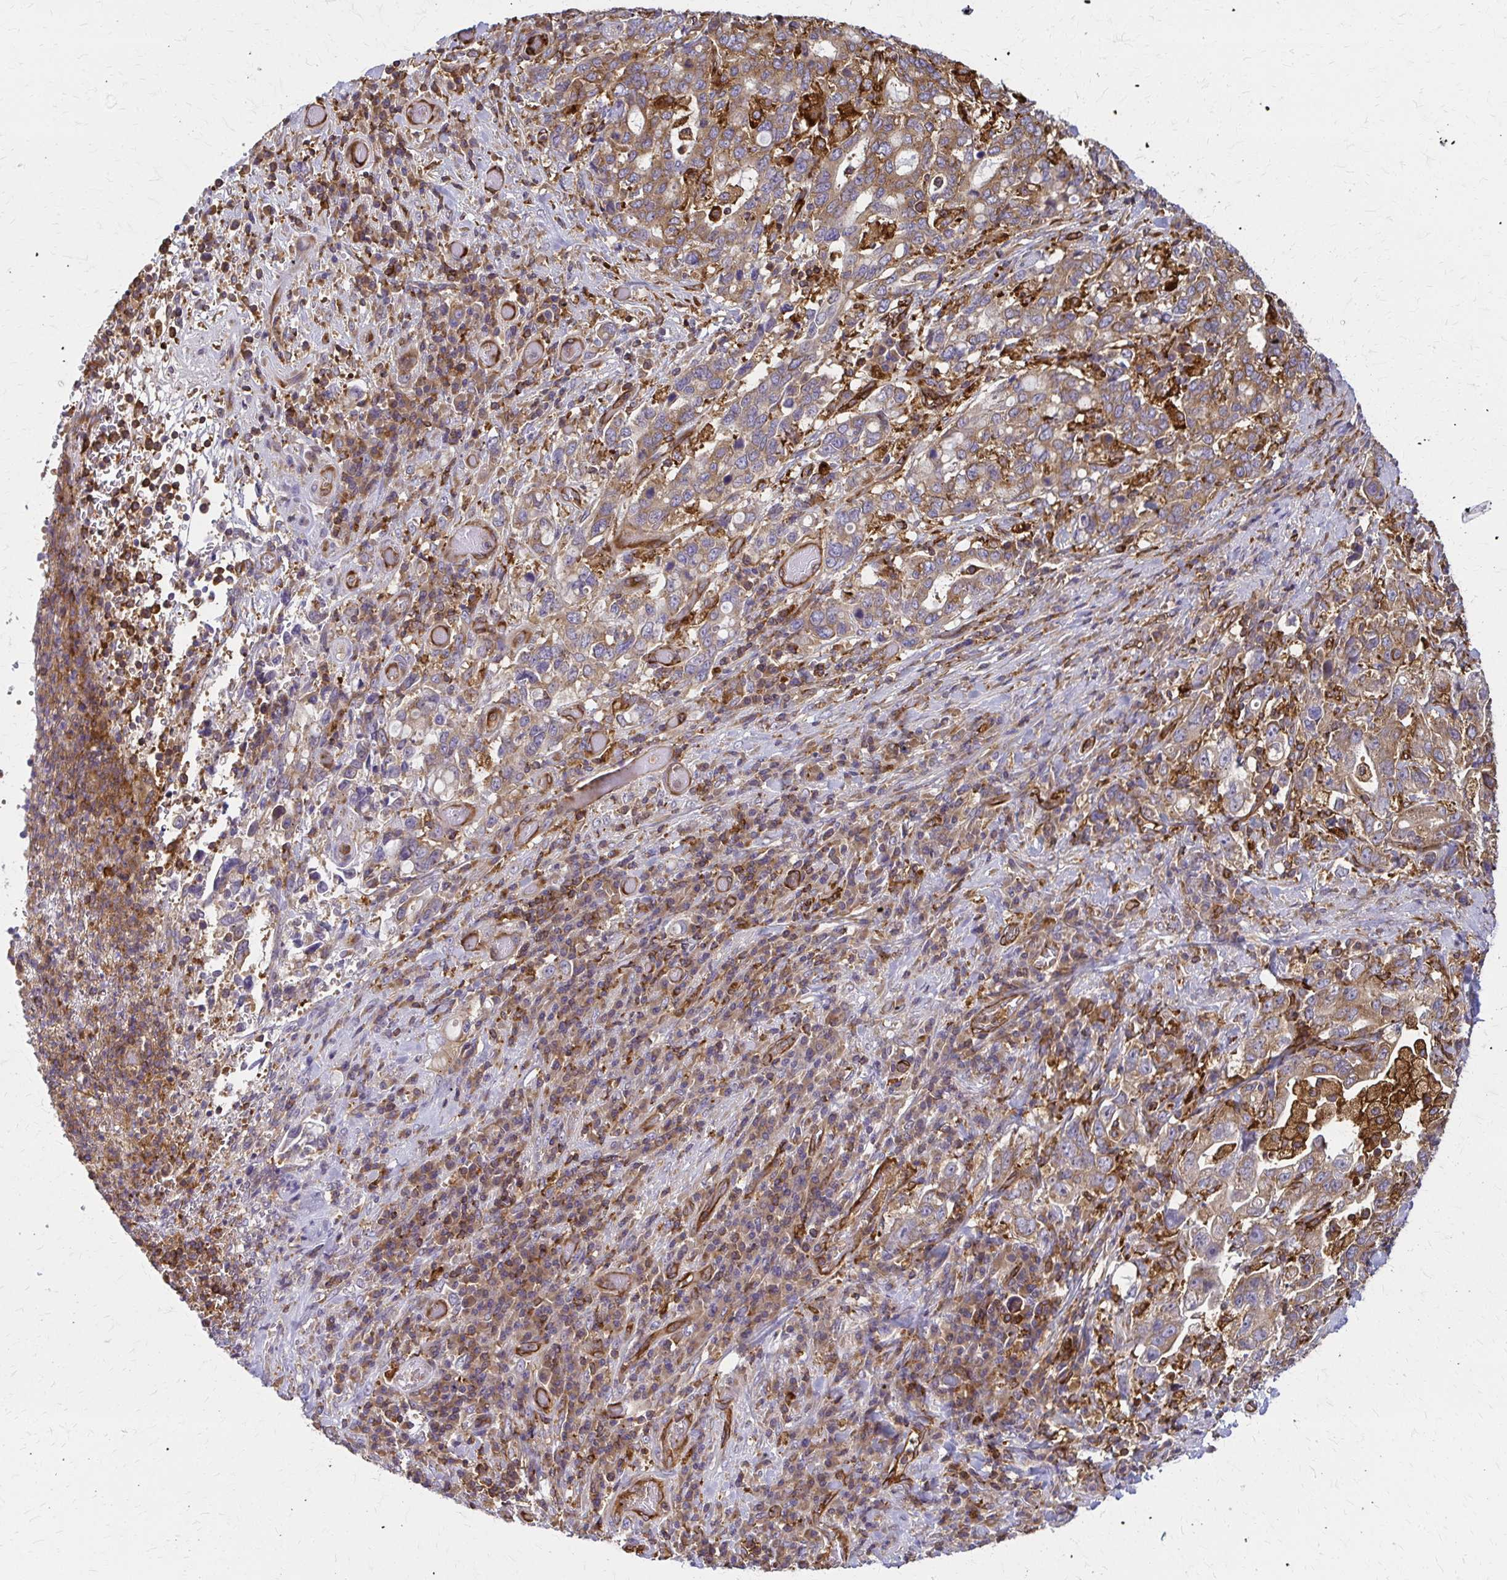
{"staining": {"intensity": "moderate", "quantity": ">75%", "location": "cytoplasmic/membranous"}, "tissue": "stomach cancer", "cell_type": "Tumor cells", "image_type": "cancer", "snomed": [{"axis": "morphology", "description": "Adenocarcinoma, NOS"}, {"axis": "topography", "description": "Stomach, upper"}, {"axis": "topography", "description": "Stomach"}], "caption": "DAB (3,3'-diaminobenzidine) immunohistochemical staining of stomach cancer (adenocarcinoma) exhibits moderate cytoplasmic/membranous protein staining in approximately >75% of tumor cells.", "gene": "WASF2", "patient": {"sex": "male", "age": 62}}